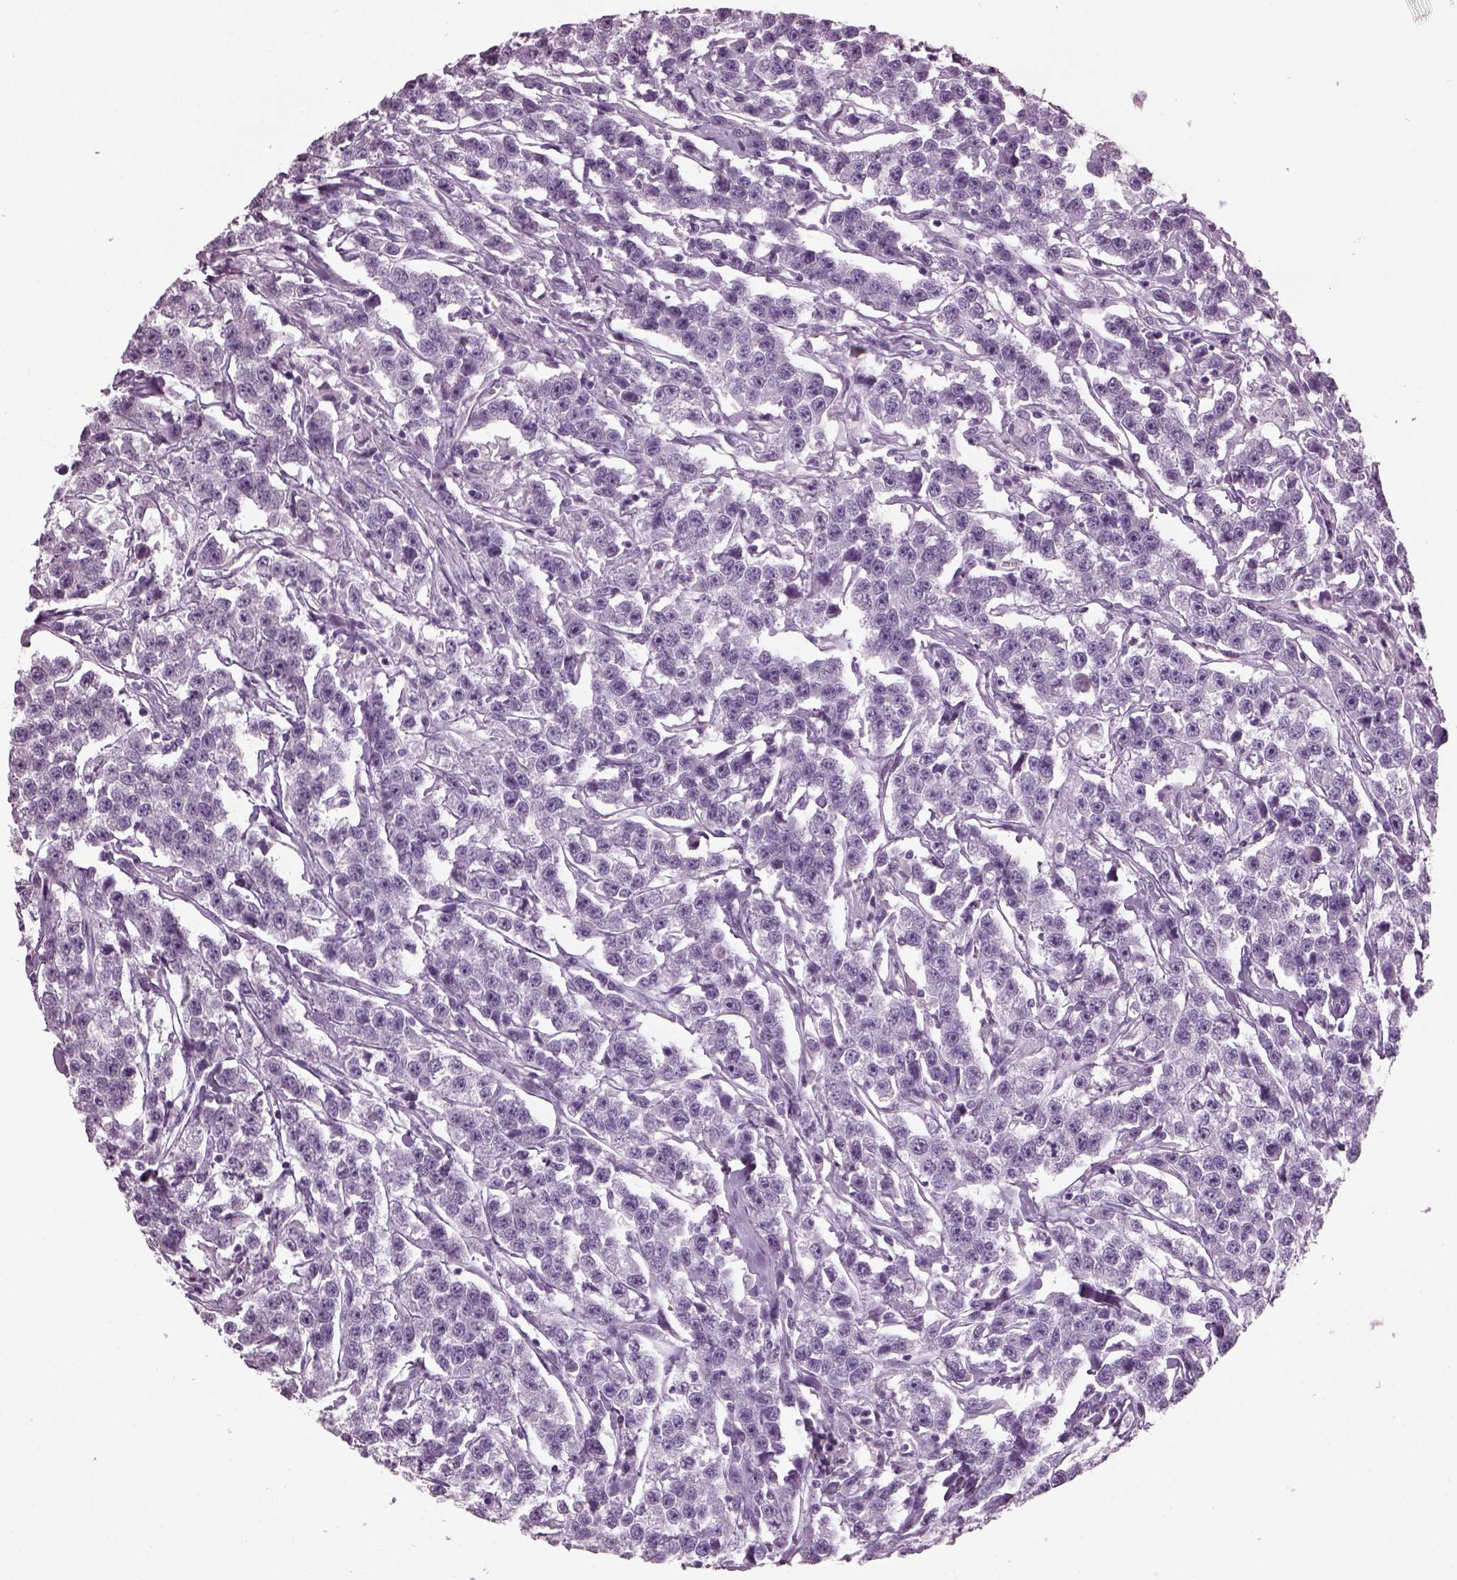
{"staining": {"intensity": "negative", "quantity": "none", "location": "none"}, "tissue": "testis cancer", "cell_type": "Tumor cells", "image_type": "cancer", "snomed": [{"axis": "morphology", "description": "Seminoma, NOS"}, {"axis": "topography", "description": "Testis"}], "caption": "IHC photomicrograph of human testis cancer (seminoma) stained for a protein (brown), which demonstrates no staining in tumor cells.", "gene": "KRTAP3-2", "patient": {"sex": "male", "age": 59}}